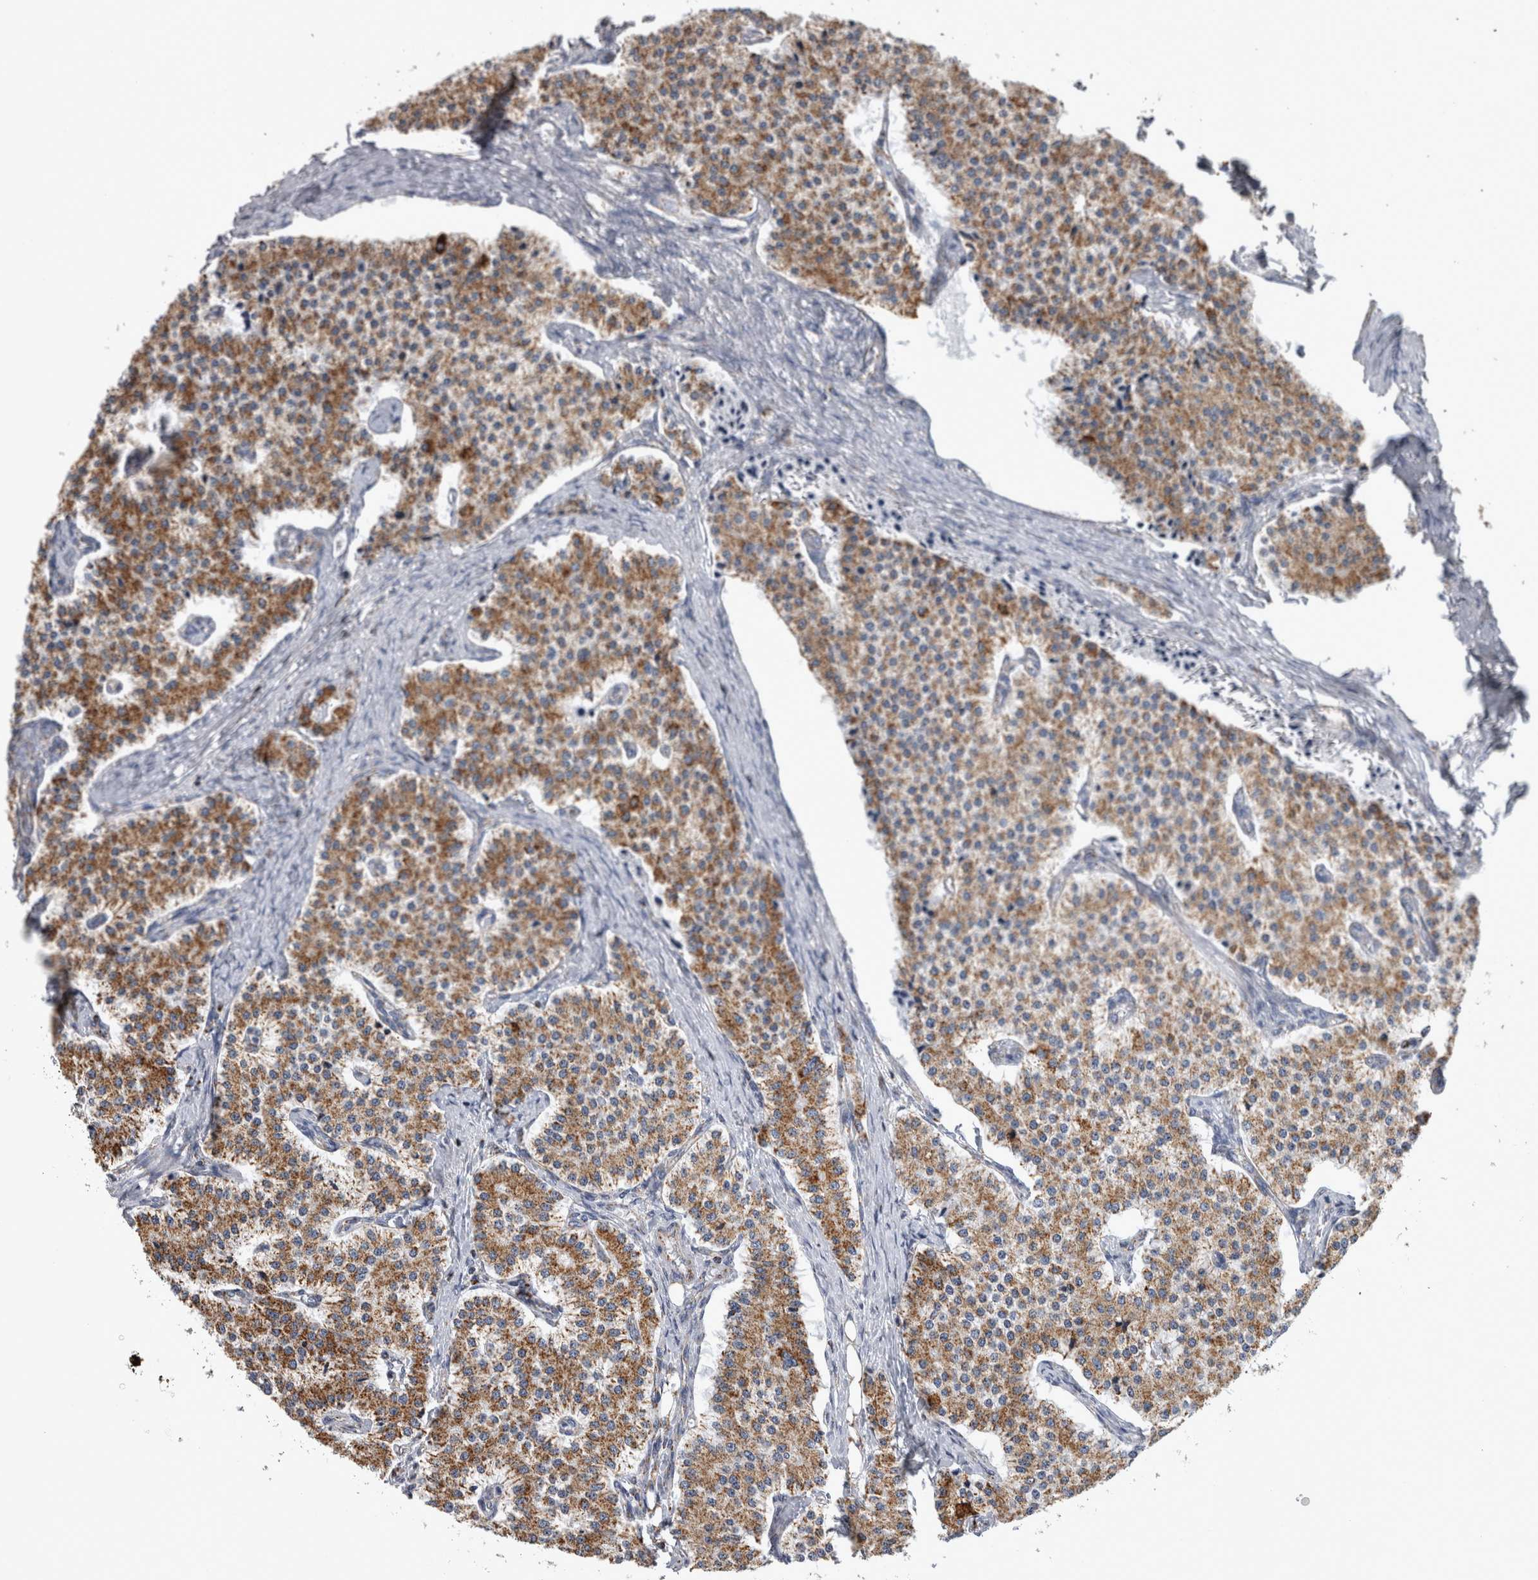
{"staining": {"intensity": "moderate", "quantity": ">75%", "location": "cytoplasmic/membranous"}, "tissue": "carcinoid", "cell_type": "Tumor cells", "image_type": "cancer", "snomed": [{"axis": "morphology", "description": "Carcinoid, malignant, NOS"}, {"axis": "topography", "description": "Colon"}], "caption": "Carcinoid stained for a protein reveals moderate cytoplasmic/membranous positivity in tumor cells. (DAB (3,3'-diaminobenzidine) IHC, brown staining for protein, blue staining for nuclei).", "gene": "MDH2", "patient": {"sex": "female", "age": 52}}